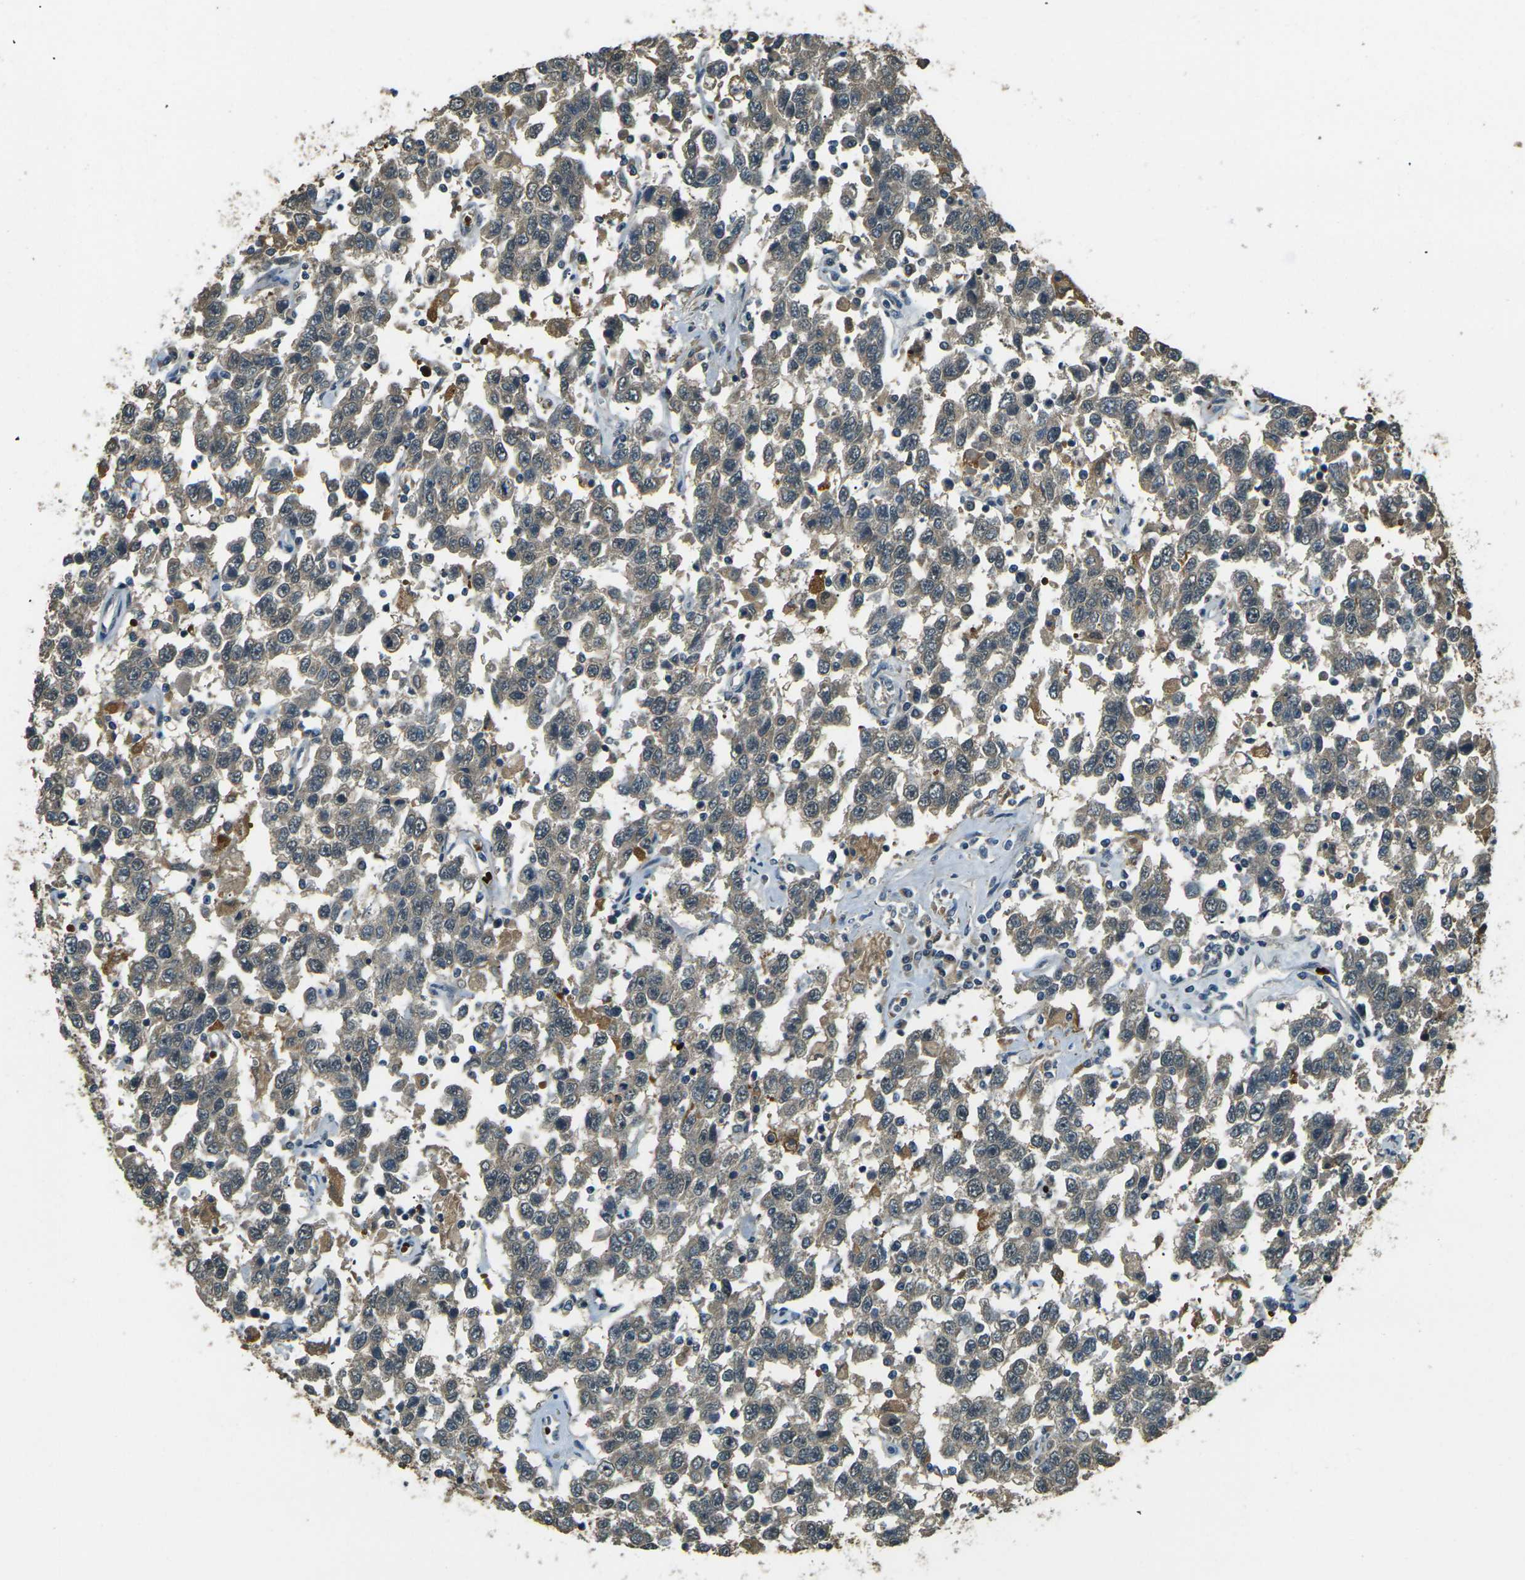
{"staining": {"intensity": "weak", "quantity": ">75%", "location": "cytoplasmic/membranous"}, "tissue": "testis cancer", "cell_type": "Tumor cells", "image_type": "cancer", "snomed": [{"axis": "morphology", "description": "Seminoma, NOS"}, {"axis": "topography", "description": "Testis"}], "caption": "Approximately >75% of tumor cells in human testis cancer show weak cytoplasmic/membranous protein expression as visualized by brown immunohistochemical staining.", "gene": "TOR1A", "patient": {"sex": "male", "age": 41}}